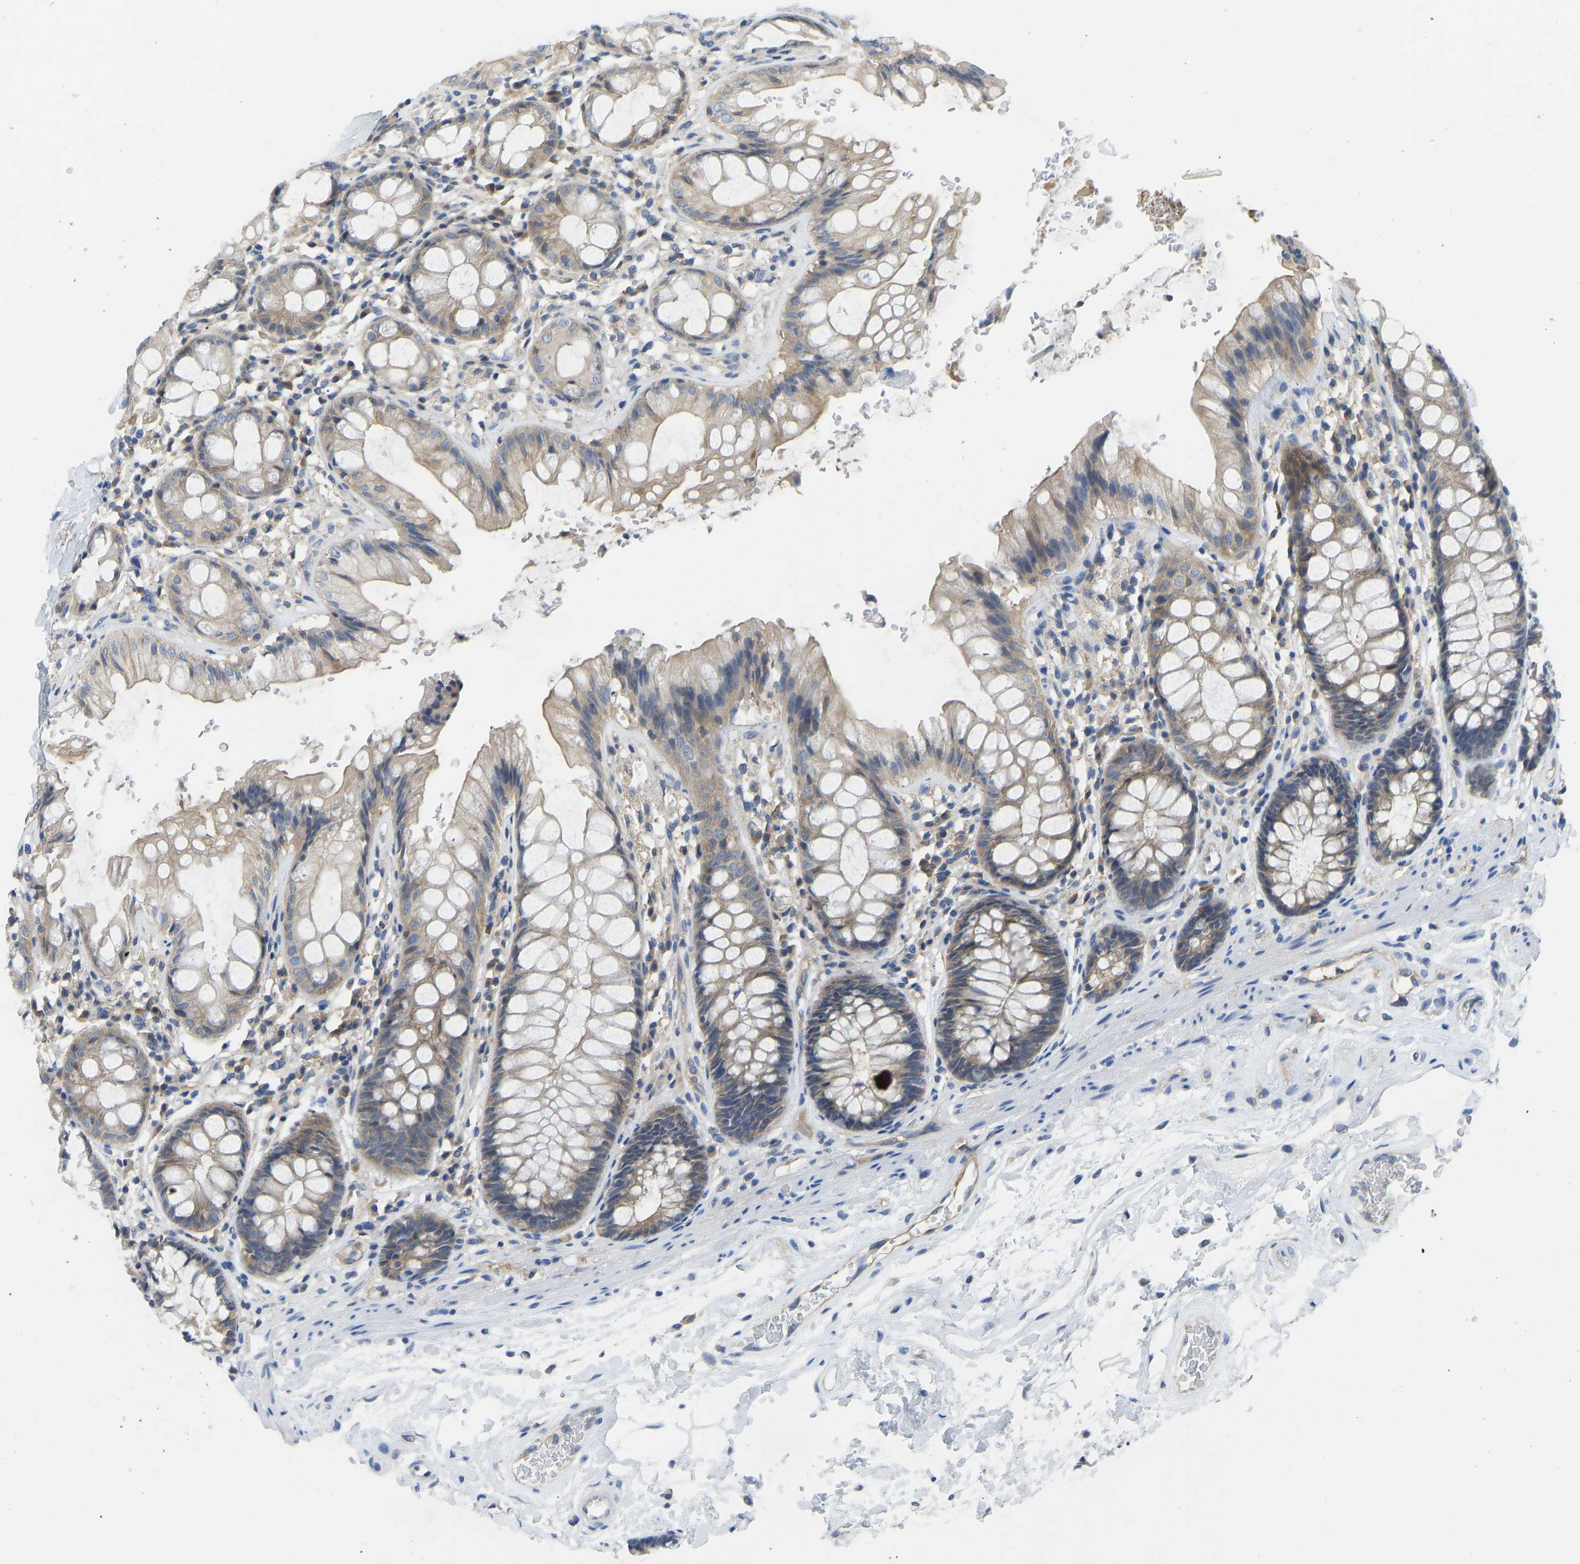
{"staining": {"intensity": "weak", "quantity": ">75%", "location": "cytoplasmic/membranous"}, "tissue": "rectum", "cell_type": "Glandular cells", "image_type": "normal", "snomed": [{"axis": "morphology", "description": "Normal tissue, NOS"}, {"axis": "topography", "description": "Rectum"}], "caption": "Protein expression analysis of unremarkable human rectum reveals weak cytoplasmic/membranous positivity in approximately >75% of glandular cells. (DAB (3,3'-diaminobenzidine) IHC with brightfield microscopy, high magnification).", "gene": "PPP3CA", "patient": {"sex": "male", "age": 64}}